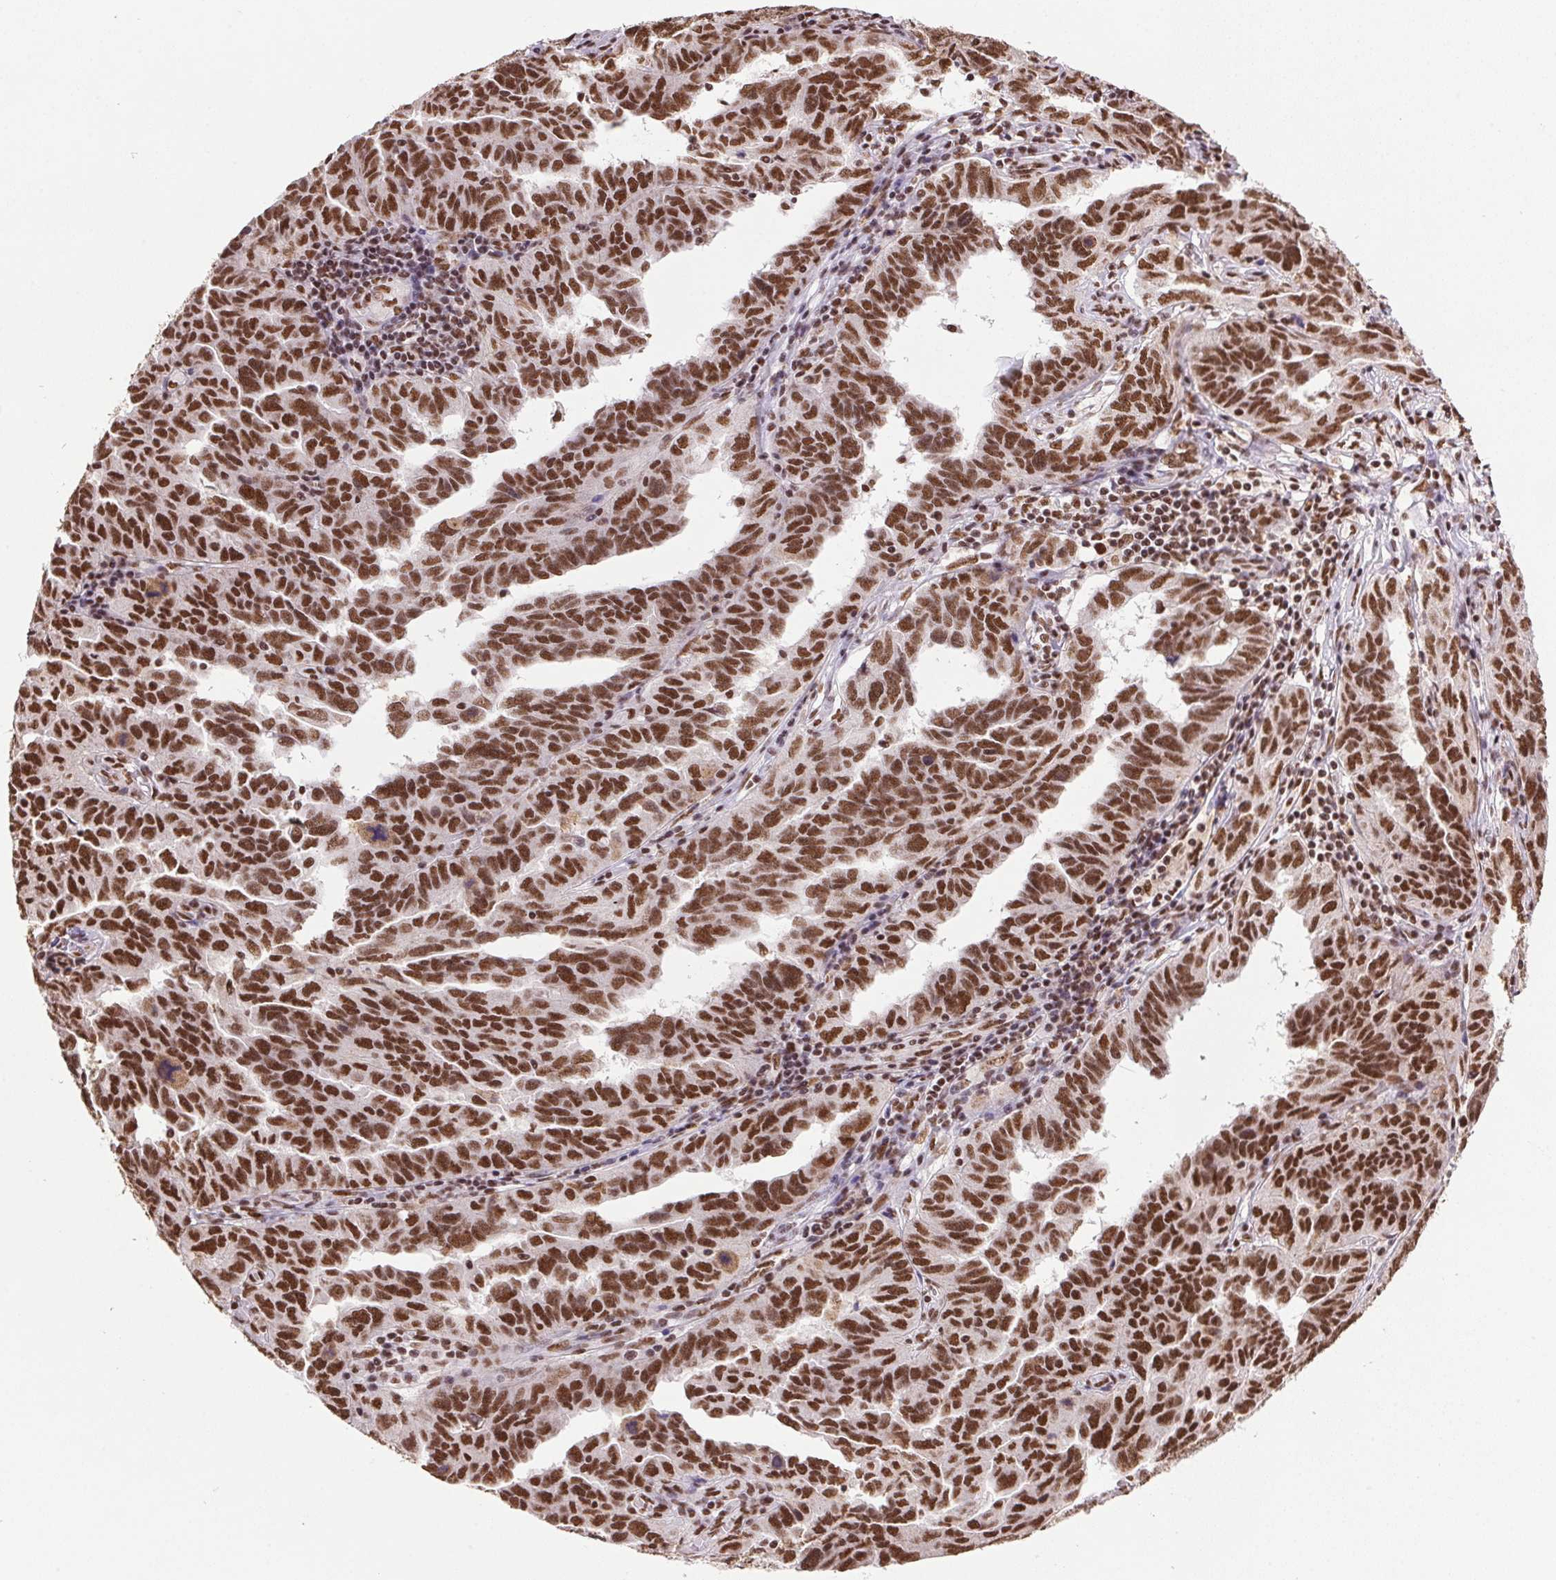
{"staining": {"intensity": "moderate", "quantity": ">75%", "location": "nuclear"}, "tissue": "ovarian cancer", "cell_type": "Tumor cells", "image_type": "cancer", "snomed": [{"axis": "morphology", "description": "Cystadenocarcinoma, serous, NOS"}, {"axis": "topography", "description": "Ovary"}], "caption": "Protein analysis of ovarian serous cystadenocarcinoma tissue demonstrates moderate nuclear positivity in approximately >75% of tumor cells.", "gene": "ZNF207", "patient": {"sex": "female", "age": 64}}